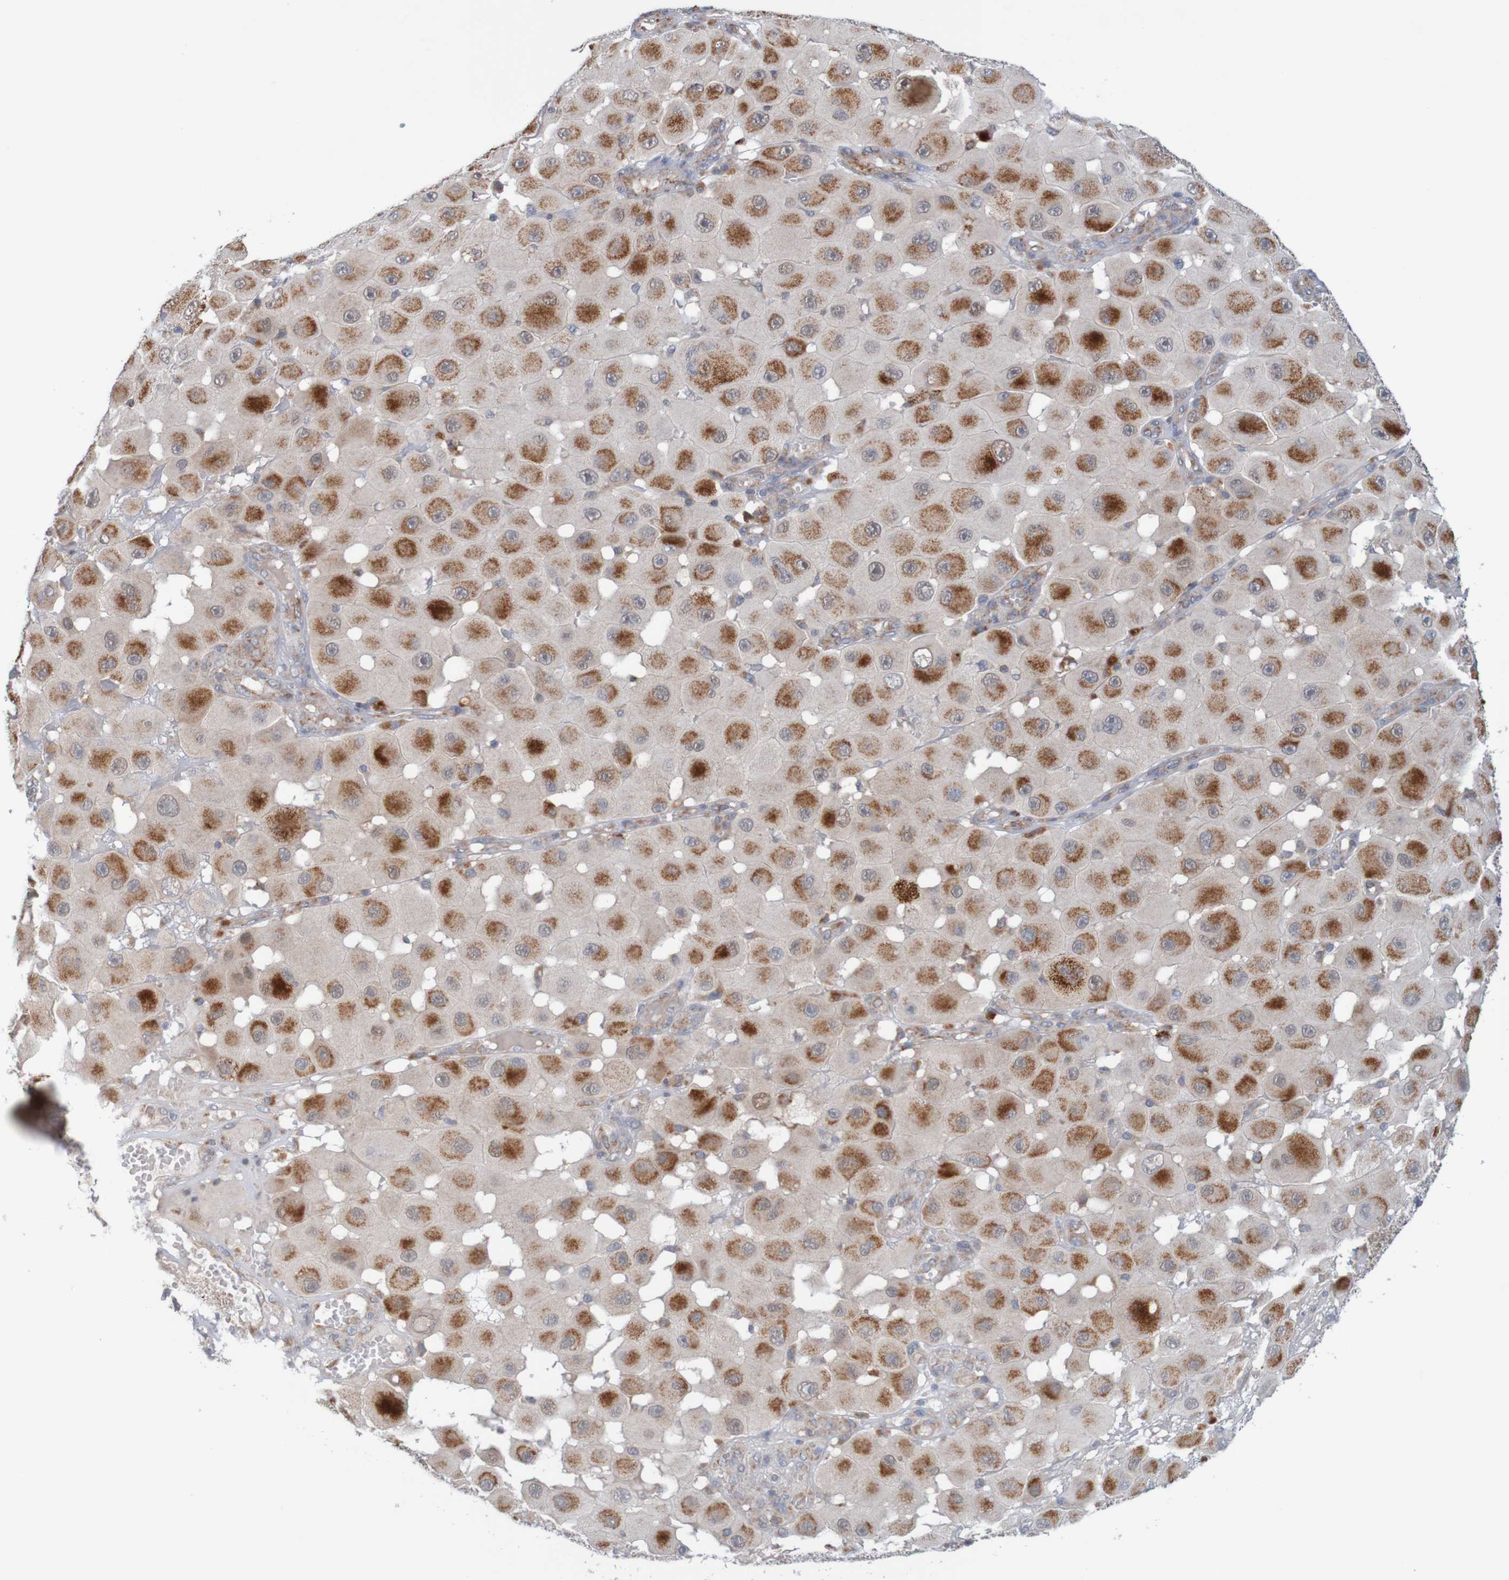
{"staining": {"intensity": "strong", "quantity": ">75%", "location": "cytoplasmic/membranous"}, "tissue": "melanoma", "cell_type": "Tumor cells", "image_type": "cancer", "snomed": [{"axis": "morphology", "description": "Malignant melanoma, NOS"}, {"axis": "topography", "description": "Skin"}], "caption": "This is an image of IHC staining of malignant melanoma, which shows strong staining in the cytoplasmic/membranous of tumor cells.", "gene": "NAV2", "patient": {"sex": "female", "age": 81}}